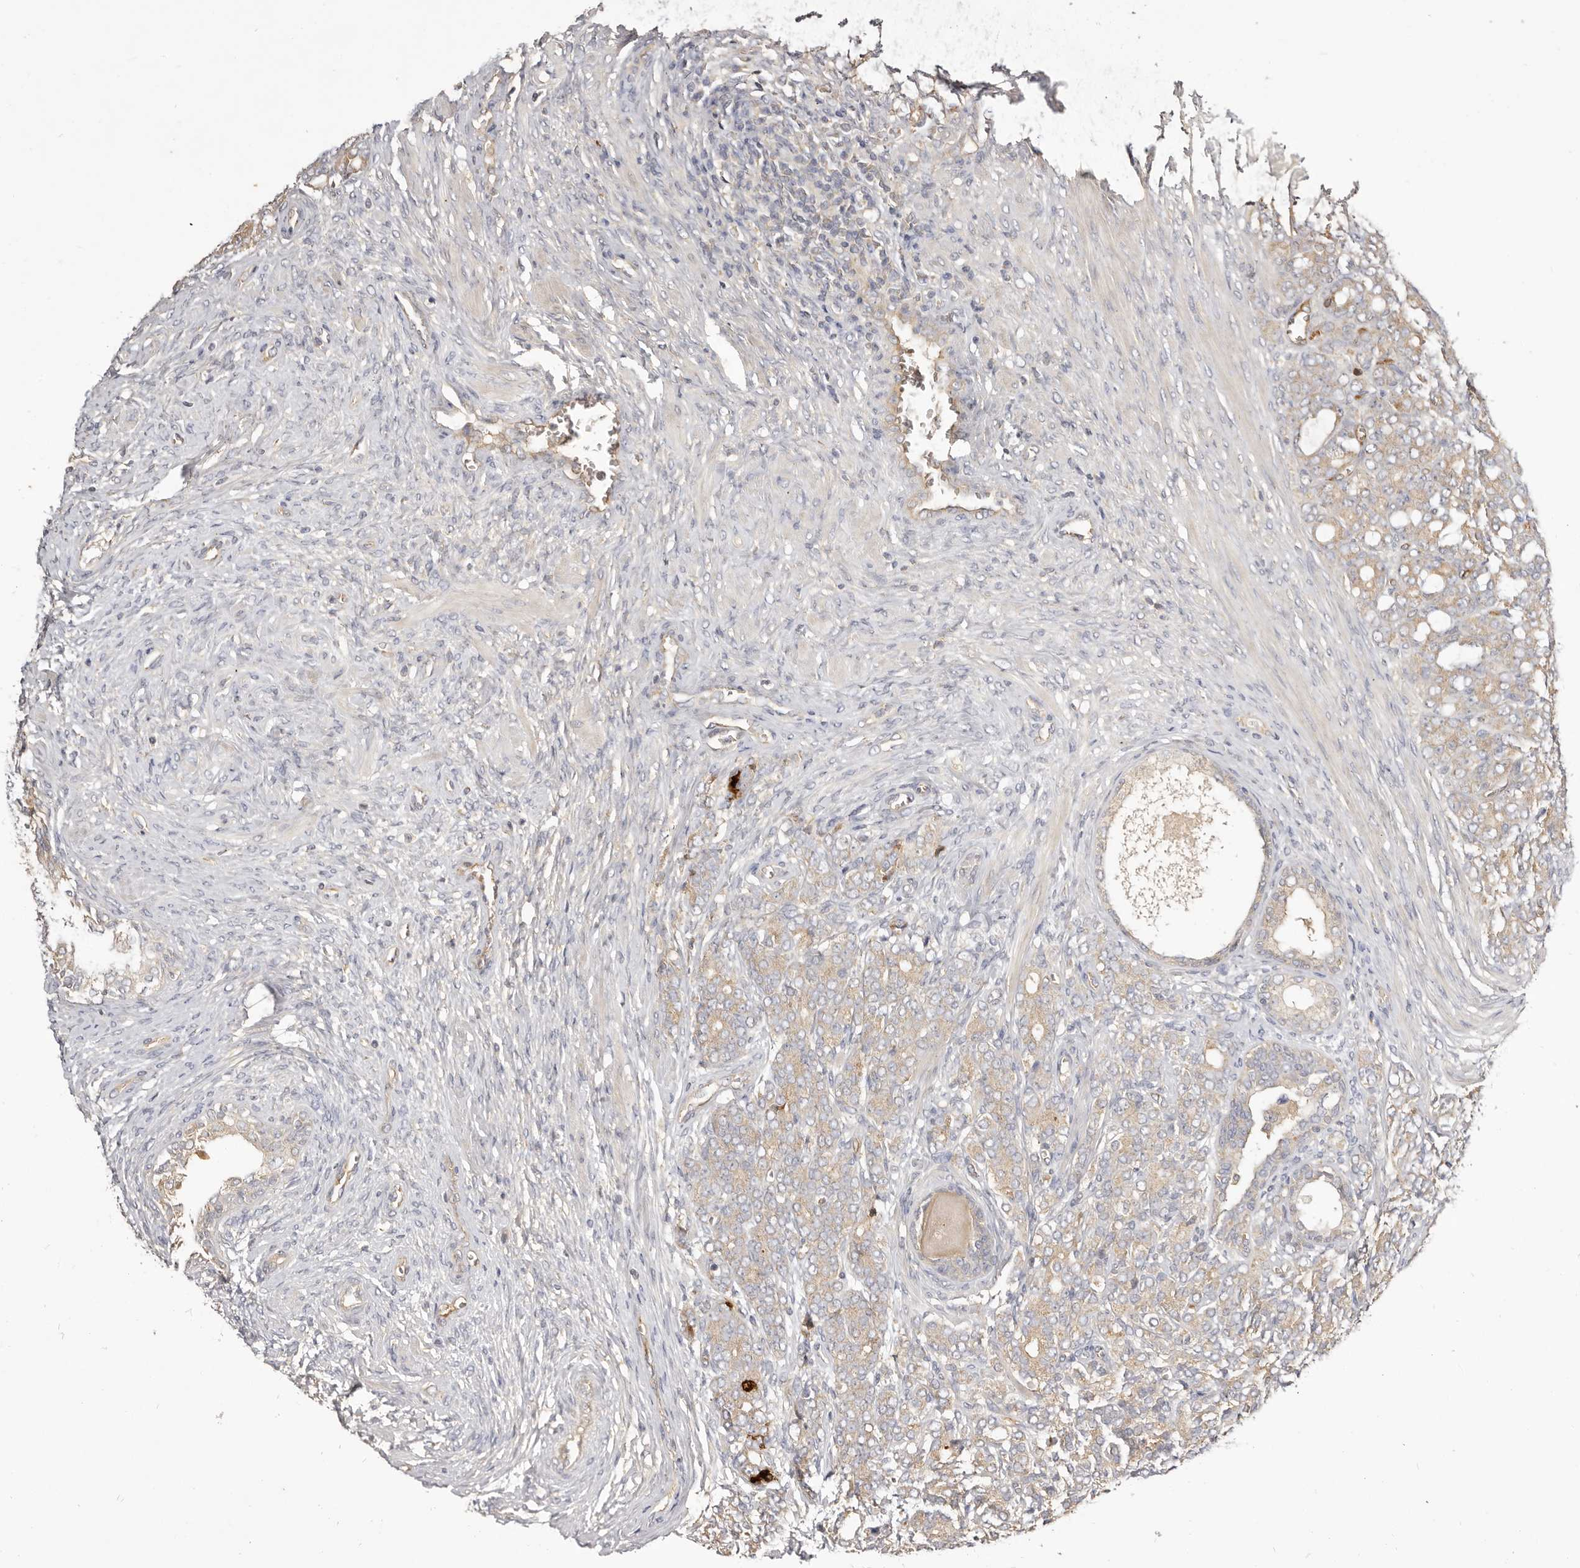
{"staining": {"intensity": "weak", "quantity": "25%-75%", "location": "cytoplasmic/membranous"}, "tissue": "prostate cancer", "cell_type": "Tumor cells", "image_type": "cancer", "snomed": [{"axis": "morphology", "description": "Adenocarcinoma, High grade"}, {"axis": "topography", "description": "Prostate"}], "caption": "Approximately 25%-75% of tumor cells in adenocarcinoma (high-grade) (prostate) reveal weak cytoplasmic/membranous protein expression as visualized by brown immunohistochemical staining.", "gene": "ADAMTS9", "patient": {"sex": "male", "age": 62}}